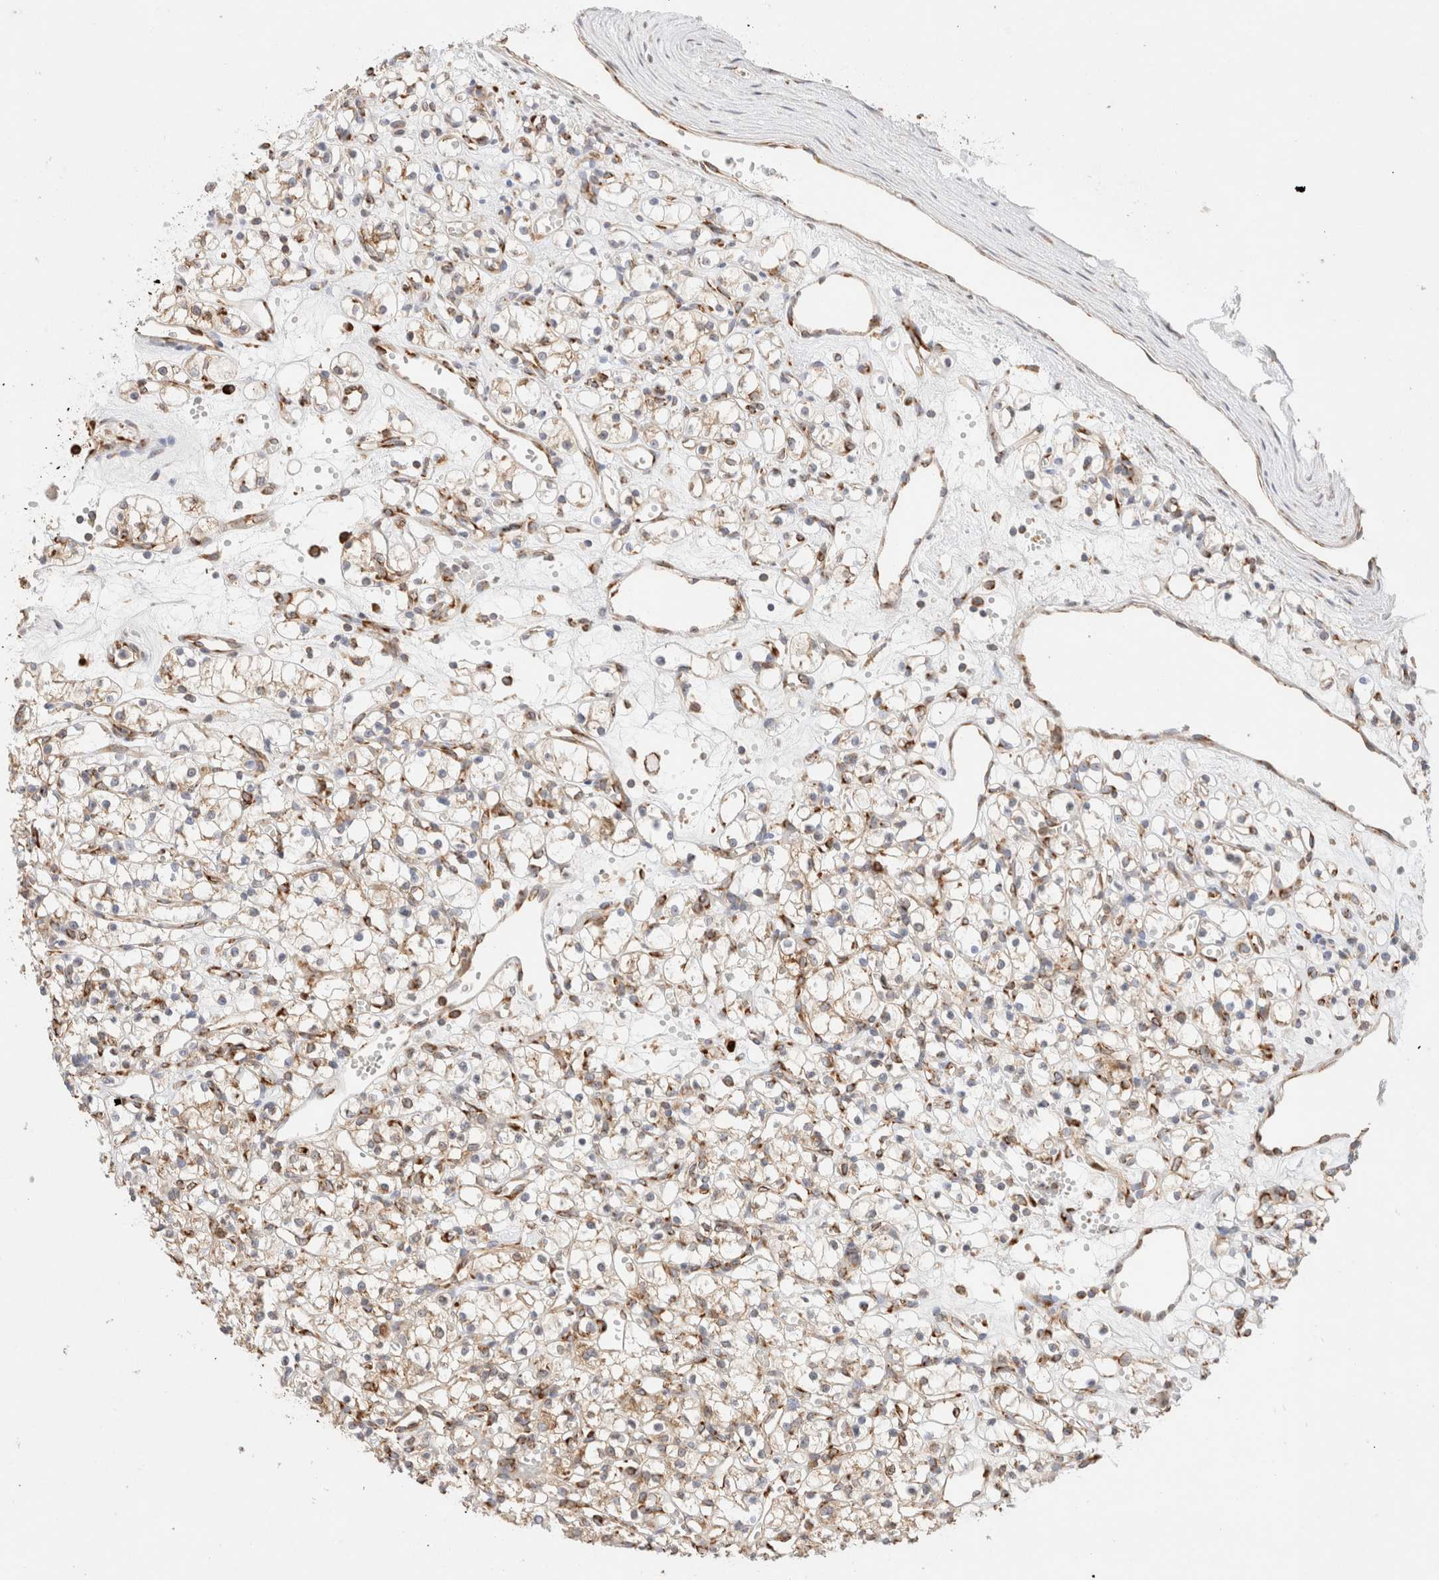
{"staining": {"intensity": "weak", "quantity": "<25%", "location": "cytoplasmic/membranous"}, "tissue": "renal cancer", "cell_type": "Tumor cells", "image_type": "cancer", "snomed": [{"axis": "morphology", "description": "Adenocarcinoma, NOS"}, {"axis": "topography", "description": "Kidney"}], "caption": "This is an IHC image of renal cancer (adenocarcinoma). There is no expression in tumor cells.", "gene": "ZC2HC1A", "patient": {"sex": "female", "age": 59}}